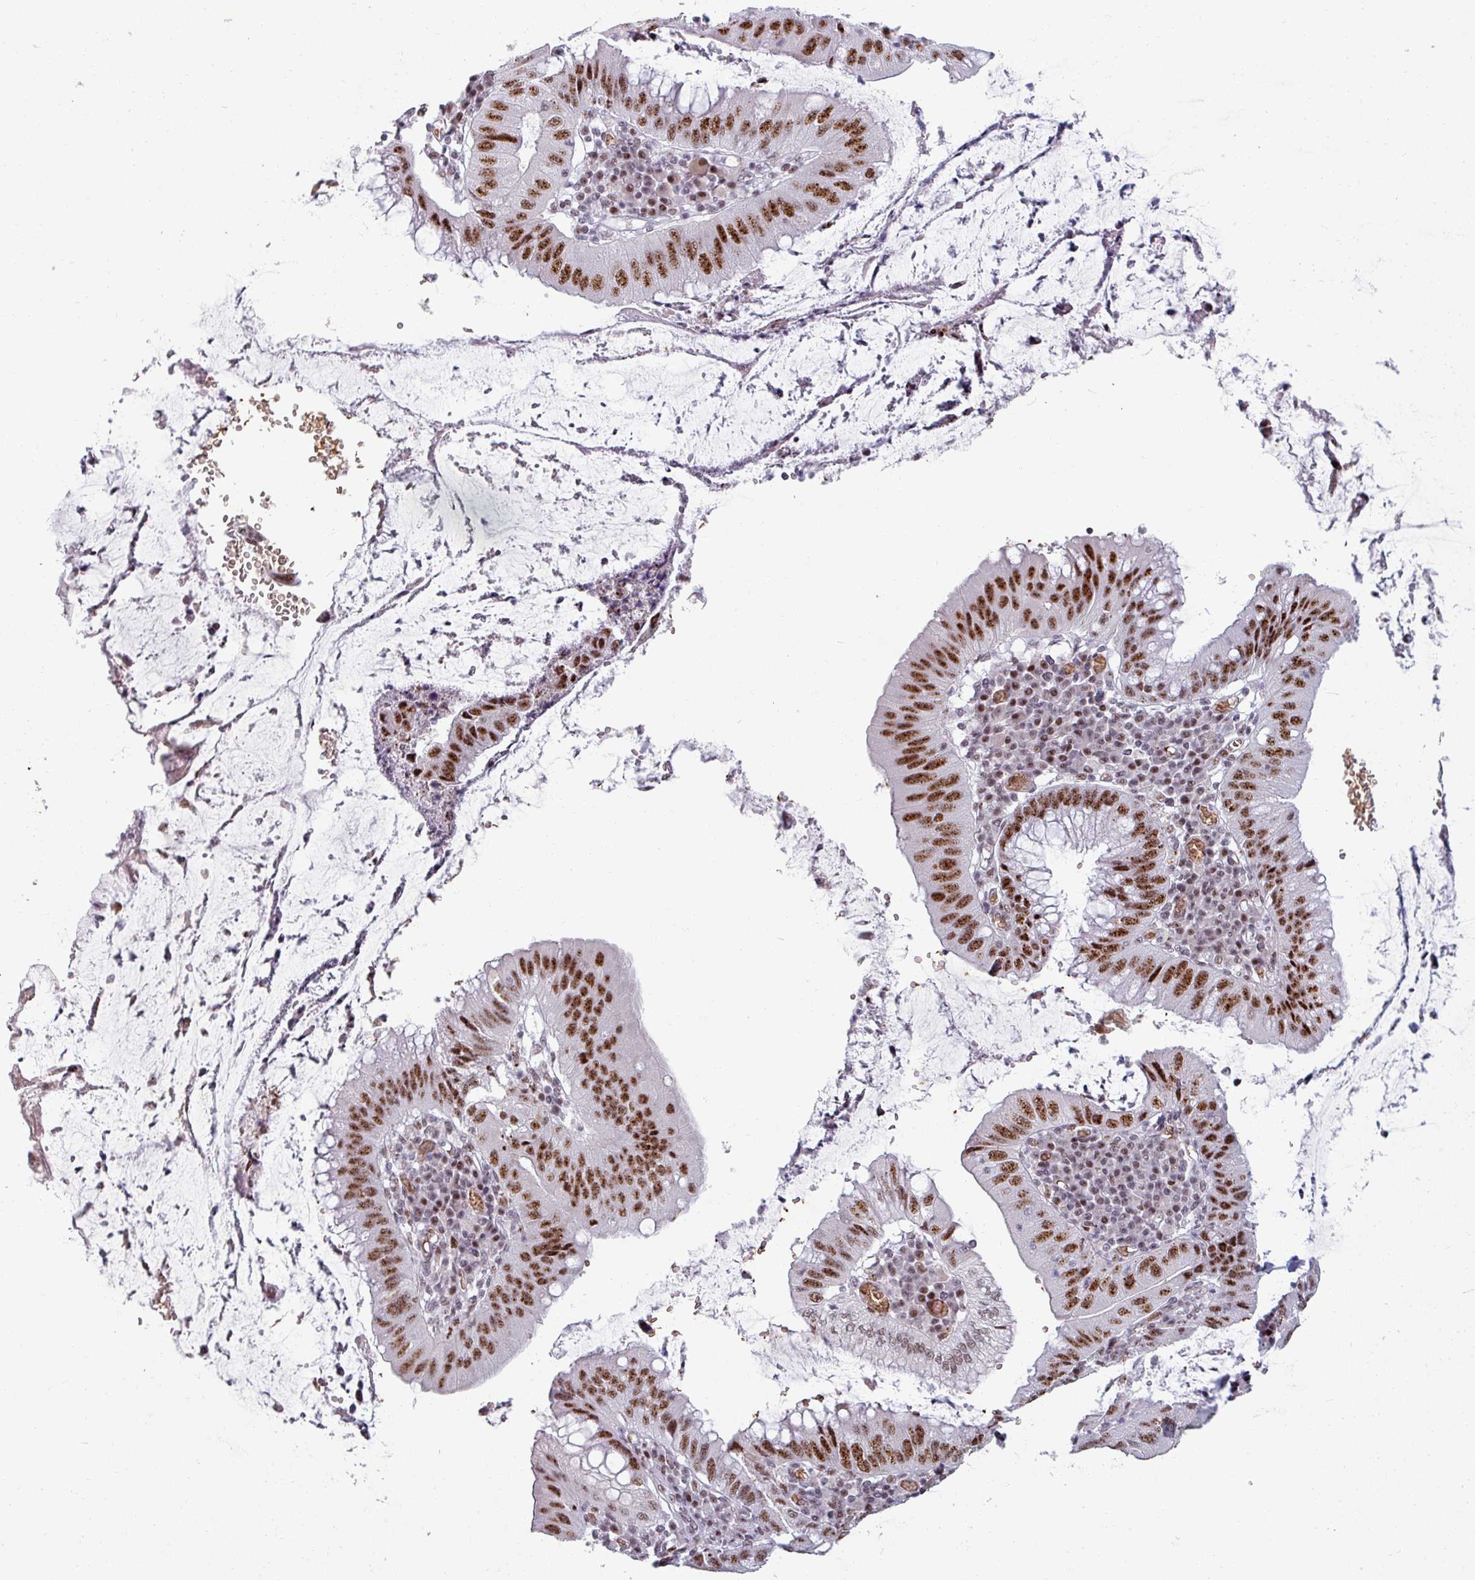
{"staining": {"intensity": "strong", "quantity": ">75%", "location": "nuclear"}, "tissue": "stomach cancer", "cell_type": "Tumor cells", "image_type": "cancer", "snomed": [{"axis": "morphology", "description": "Adenocarcinoma, NOS"}, {"axis": "topography", "description": "Stomach"}], "caption": "An immunohistochemistry histopathology image of tumor tissue is shown. Protein staining in brown shows strong nuclear positivity in stomach cancer (adenocarcinoma) within tumor cells.", "gene": "NCOR1", "patient": {"sex": "male", "age": 59}}